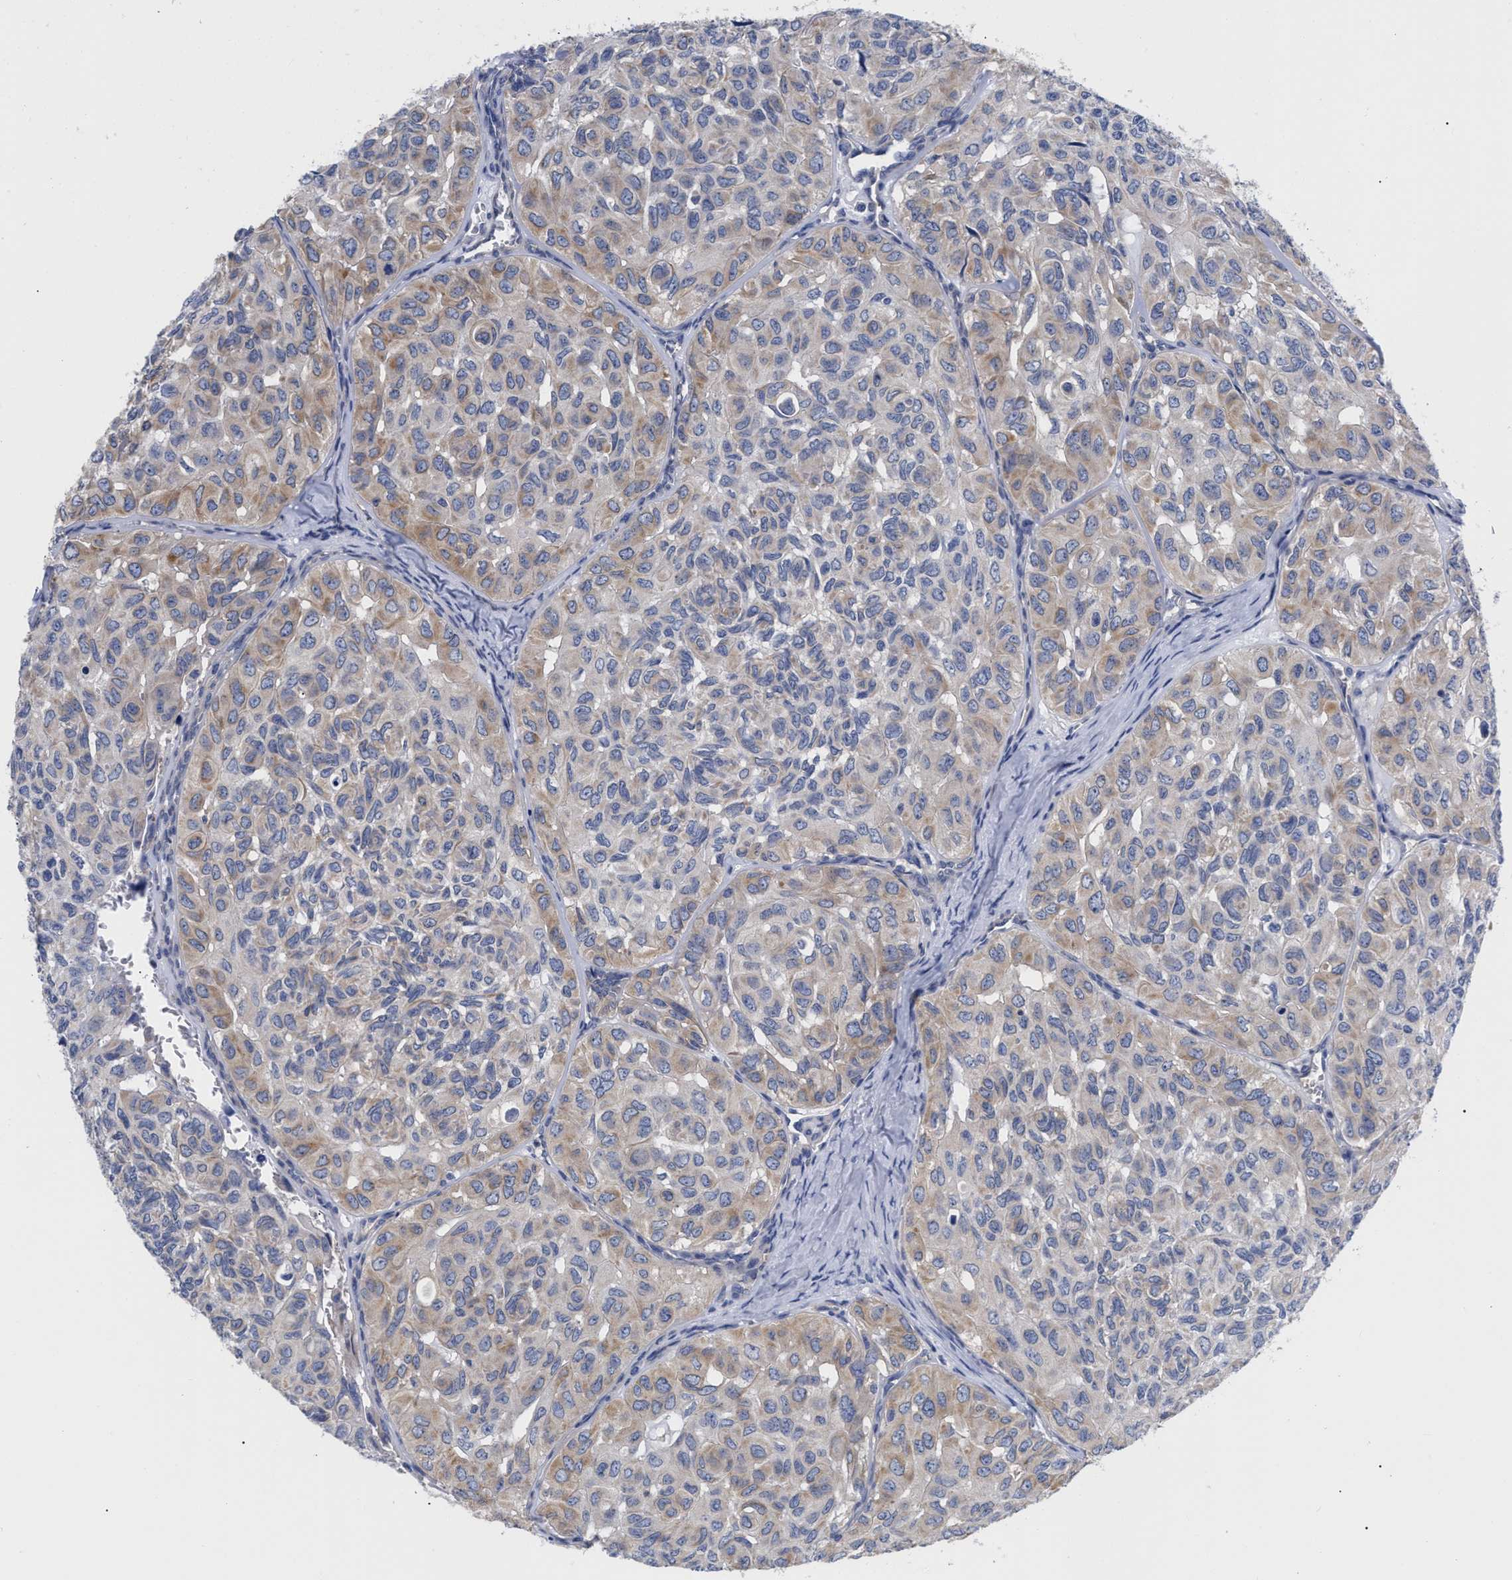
{"staining": {"intensity": "weak", "quantity": ">75%", "location": "cytoplasmic/membranous"}, "tissue": "head and neck cancer", "cell_type": "Tumor cells", "image_type": "cancer", "snomed": [{"axis": "morphology", "description": "Adenocarcinoma, NOS"}, {"axis": "topography", "description": "Salivary gland, NOS"}, {"axis": "topography", "description": "Head-Neck"}], "caption": "Head and neck cancer (adenocarcinoma) stained with a protein marker shows weak staining in tumor cells.", "gene": "IRAG2", "patient": {"sex": "female", "age": 76}}